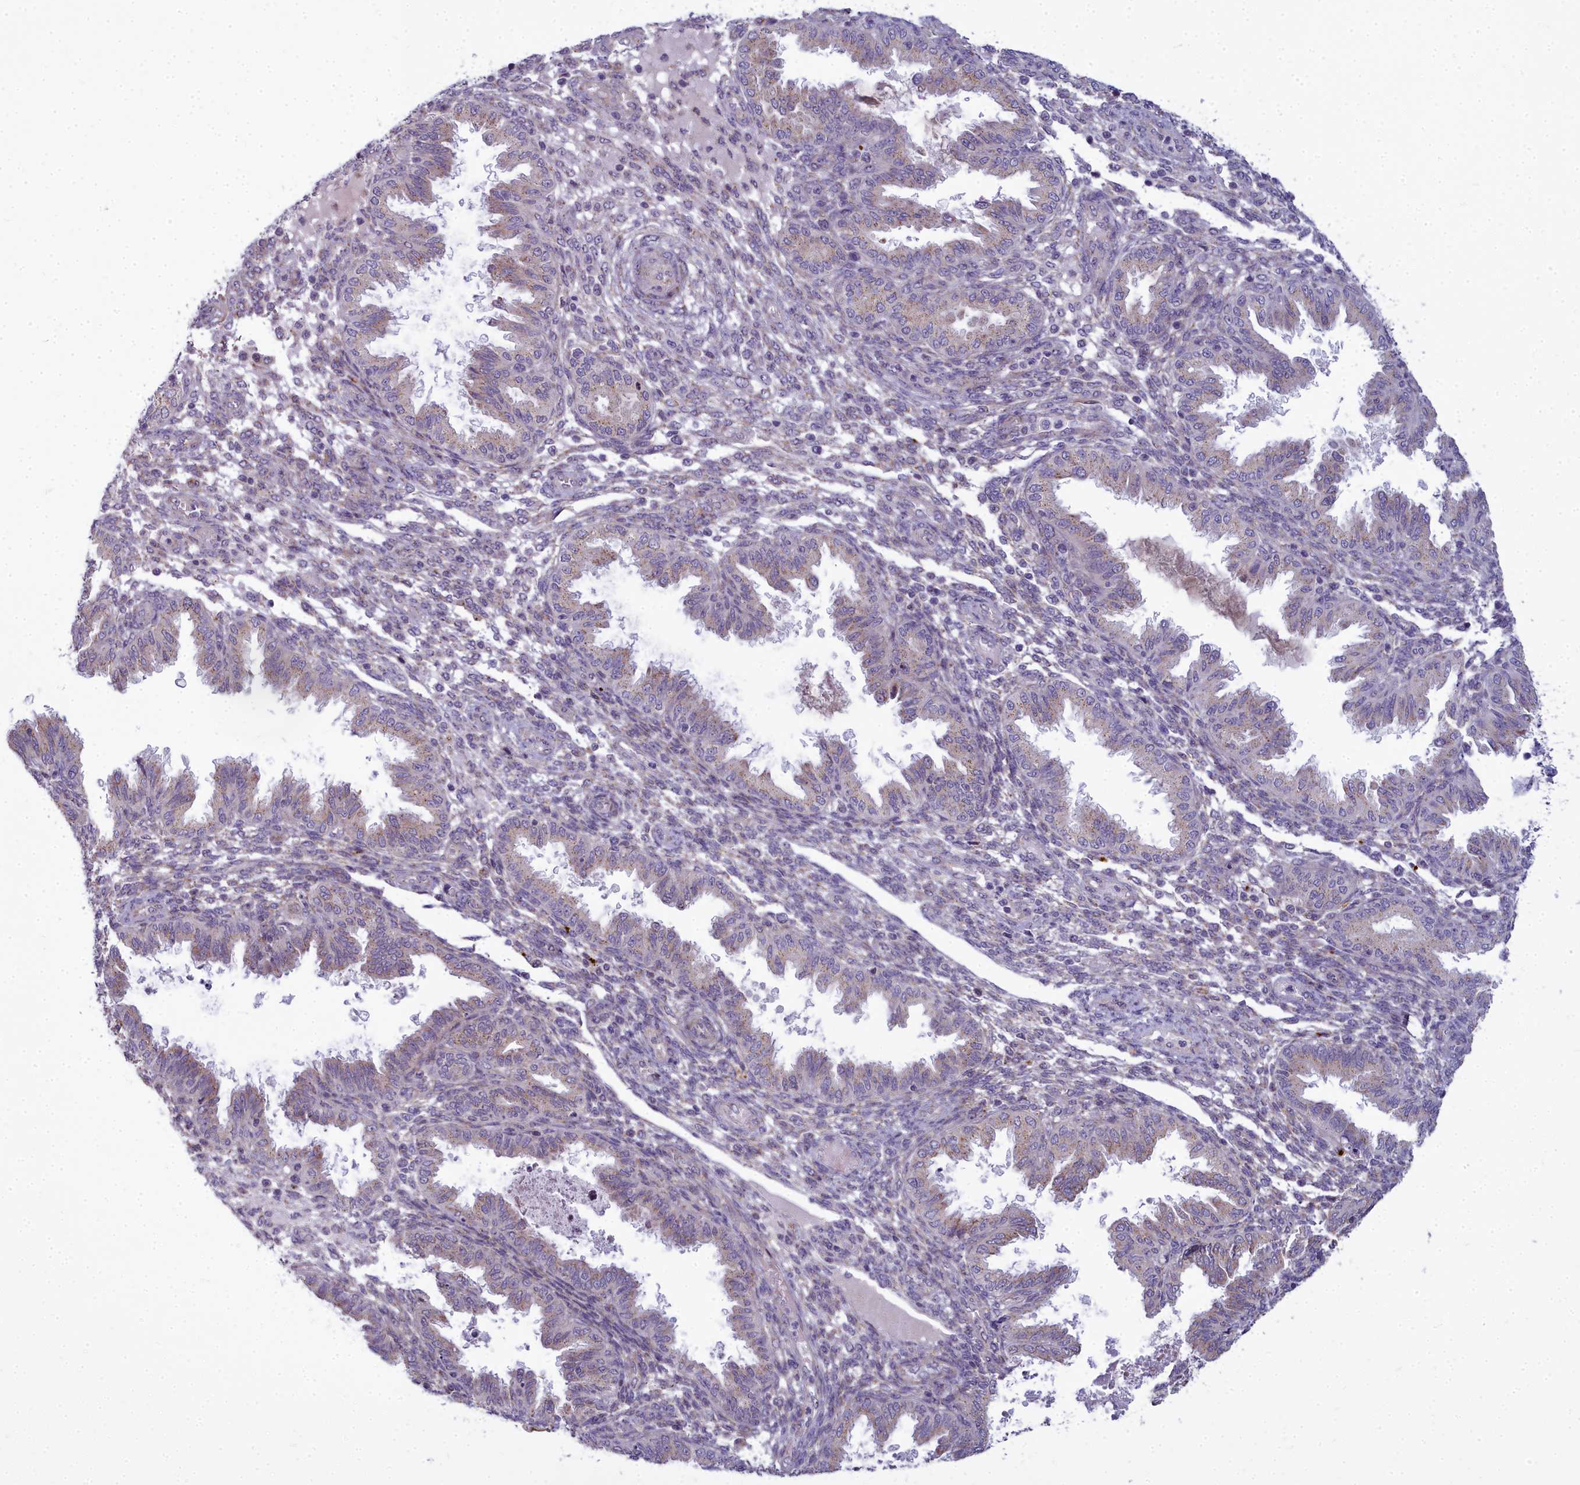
{"staining": {"intensity": "negative", "quantity": "none", "location": "none"}, "tissue": "endometrium", "cell_type": "Cells in endometrial stroma", "image_type": "normal", "snomed": [{"axis": "morphology", "description": "Normal tissue, NOS"}, {"axis": "topography", "description": "Endometrium"}], "caption": "Immunohistochemical staining of benign endometrium exhibits no significant positivity in cells in endometrial stroma.", "gene": "WDPCP", "patient": {"sex": "female", "age": 33}}